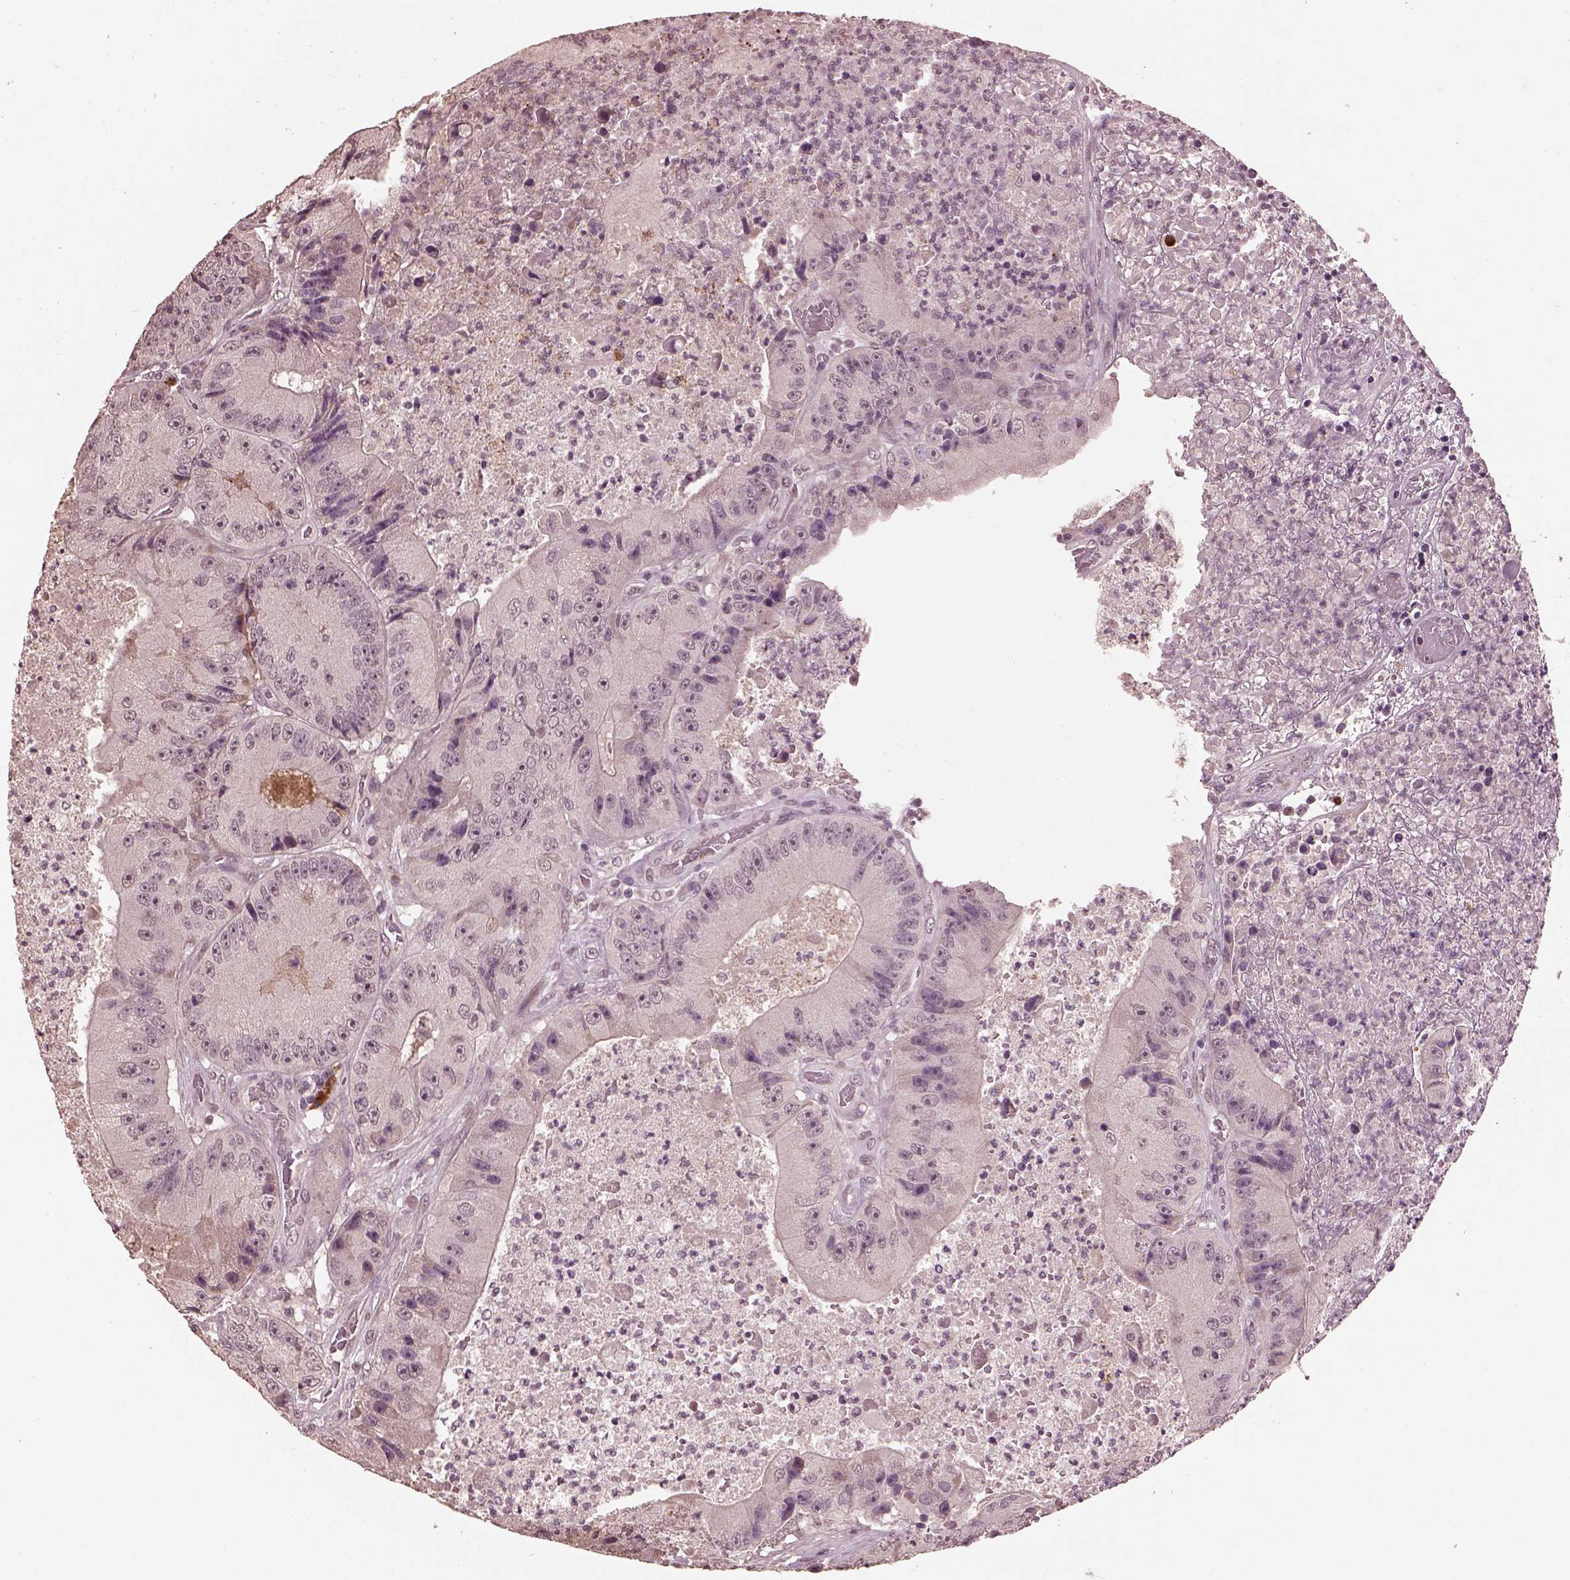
{"staining": {"intensity": "negative", "quantity": "none", "location": "none"}, "tissue": "colorectal cancer", "cell_type": "Tumor cells", "image_type": "cancer", "snomed": [{"axis": "morphology", "description": "Adenocarcinoma, NOS"}, {"axis": "topography", "description": "Colon"}], "caption": "The micrograph shows no staining of tumor cells in colorectal cancer.", "gene": "IL18RAP", "patient": {"sex": "female", "age": 86}}